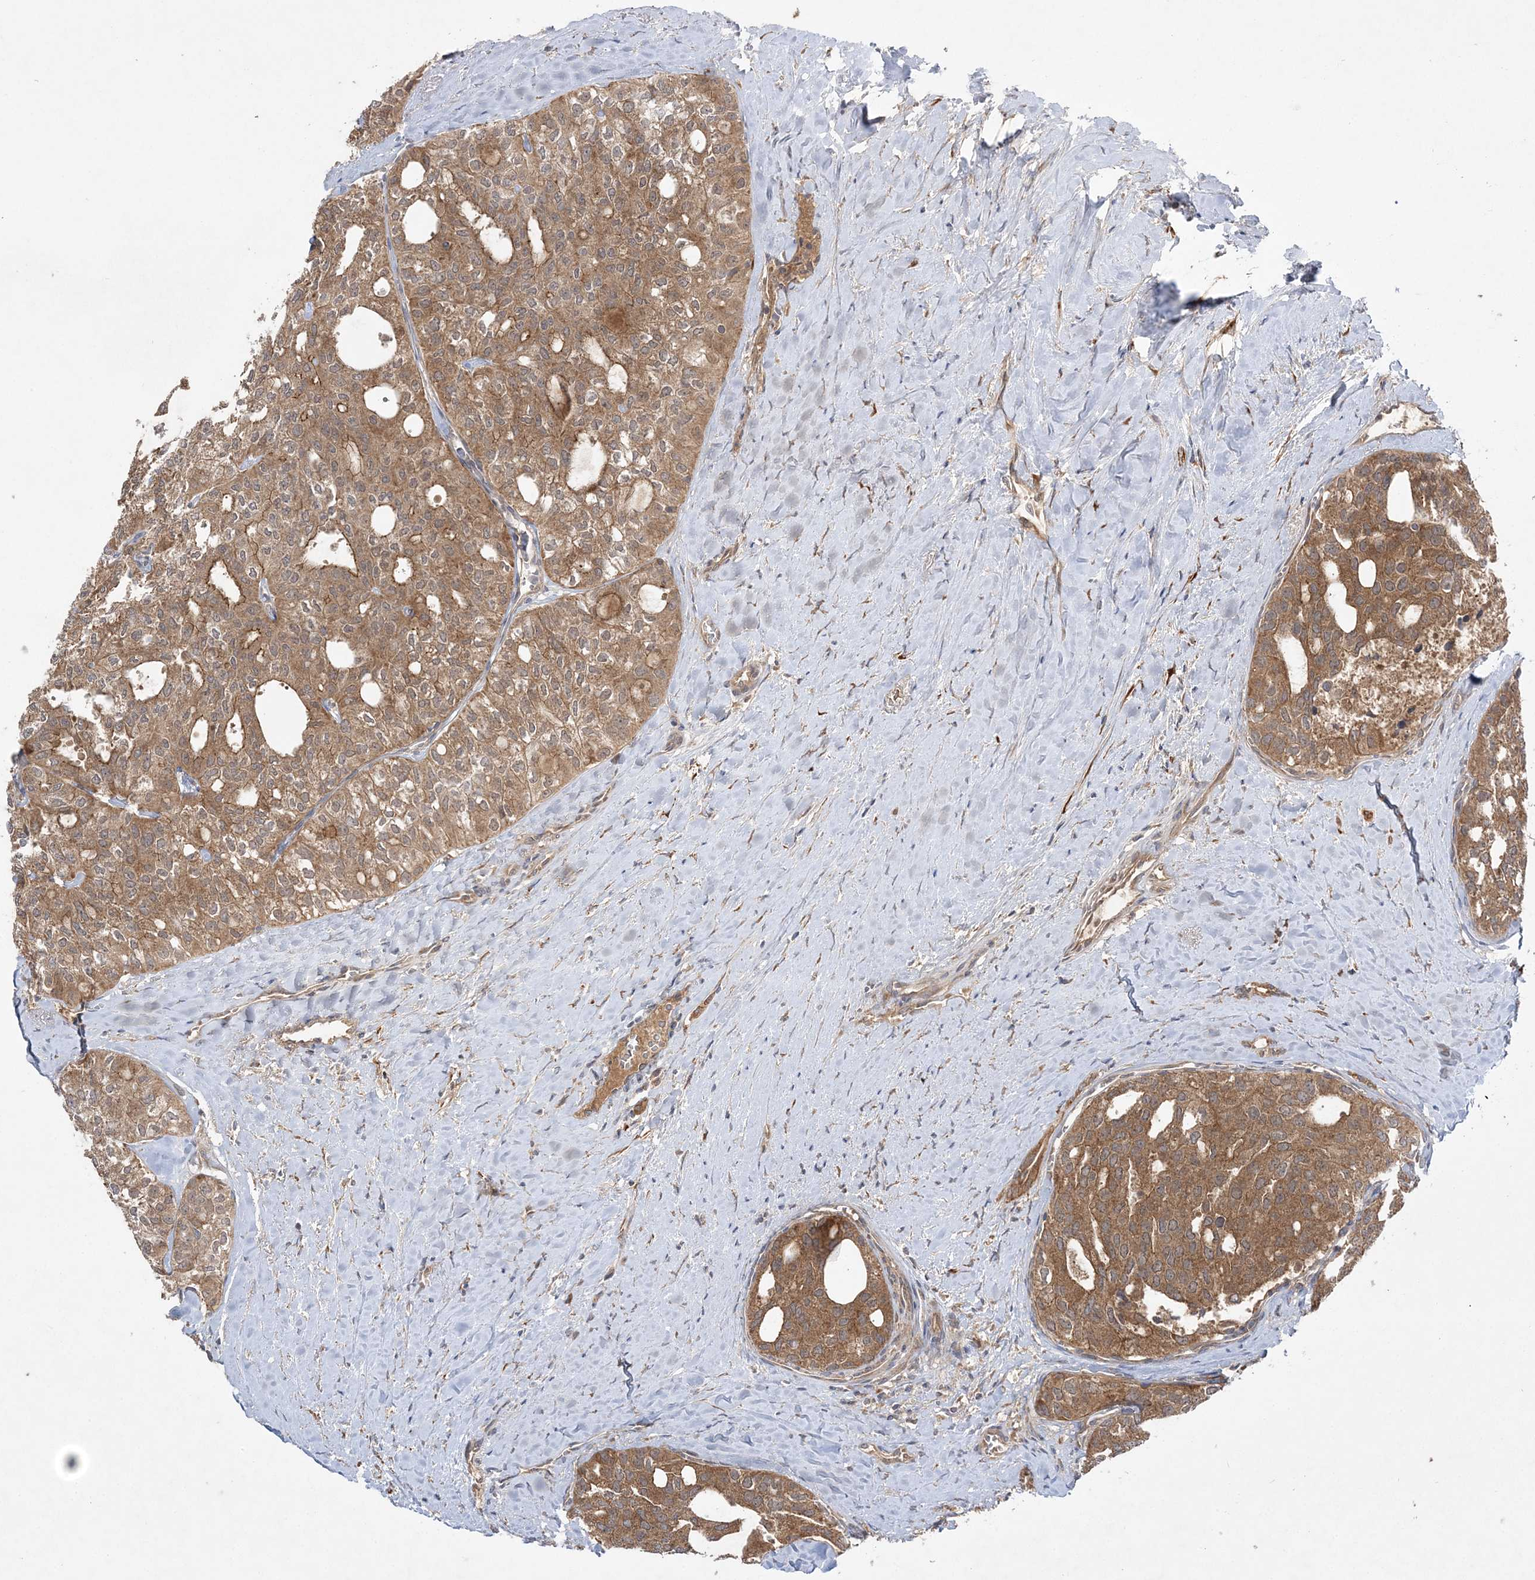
{"staining": {"intensity": "moderate", "quantity": ">75%", "location": "cytoplasmic/membranous"}, "tissue": "thyroid cancer", "cell_type": "Tumor cells", "image_type": "cancer", "snomed": [{"axis": "morphology", "description": "Follicular adenoma carcinoma, NOS"}, {"axis": "topography", "description": "Thyroid gland"}], "caption": "Moderate cytoplasmic/membranous expression for a protein is seen in about >75% of tumor cells of thyroid follicular adenoma carcinoma using immunohistochemistry (IHC).", "gene": "MMADHC", "patient": {"sex": "male", "age": 75}}